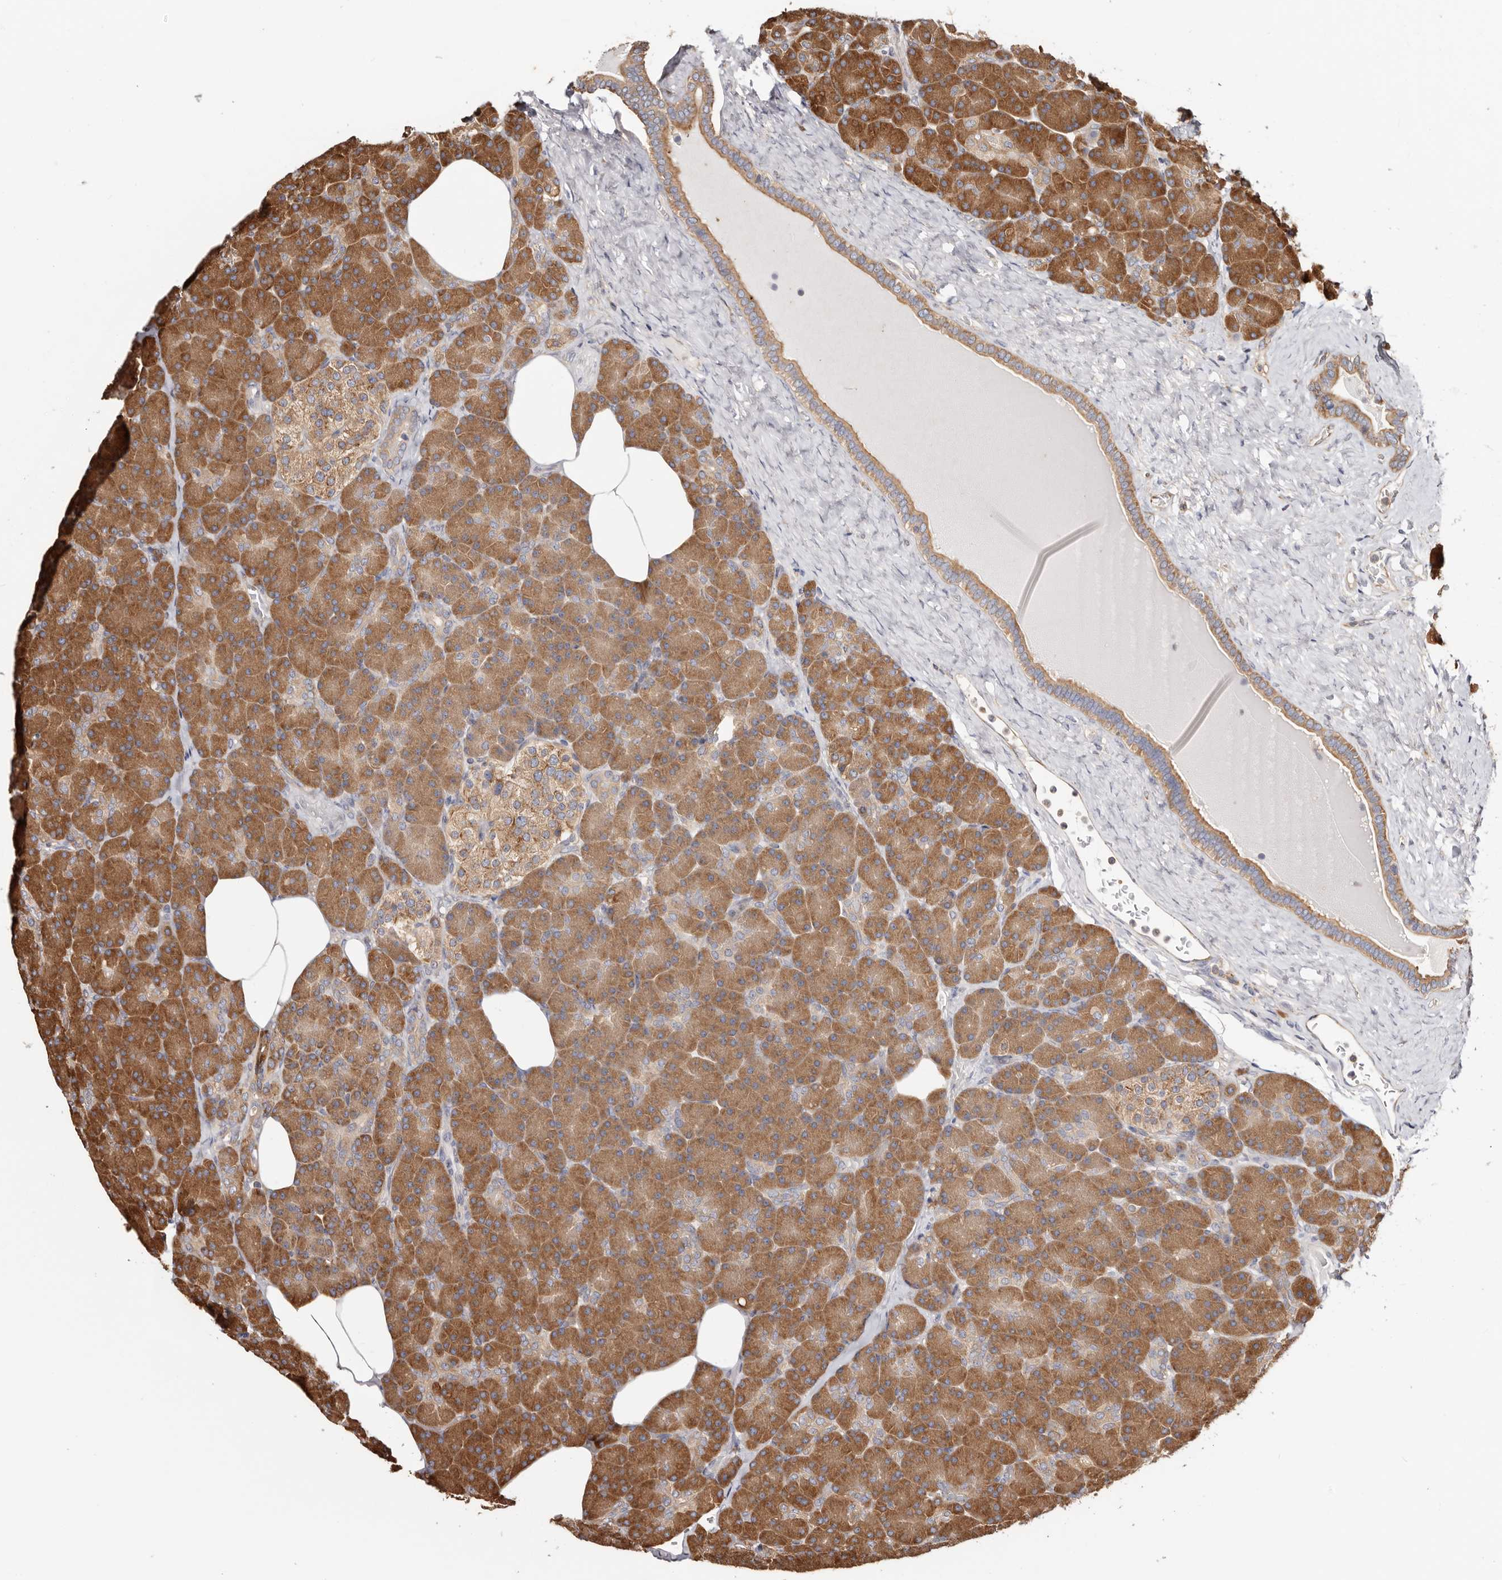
{"staining": {"intensity": "strong", "quantity": ">75%", "location": "cytoplasmic/membranous"}, "tissue": "pancreas", "cell_type": "Exocrine glandular cells", "image_type": "normal", "snomed": [{"axis": "morphology", "description": "Normal tissue, NOS"}, {"axis": "topography", "description": "Pancreas"}], "caption": "The immunohistochemical stain highlights strong cytoplasmic/membranous positivity in exocrine glandular cells of normal pancreas. (Brightfield microscopy of DAB IHC at high magnification).", "gene": "EPRS1", "patient": {"sex": "female", "age": 43}}